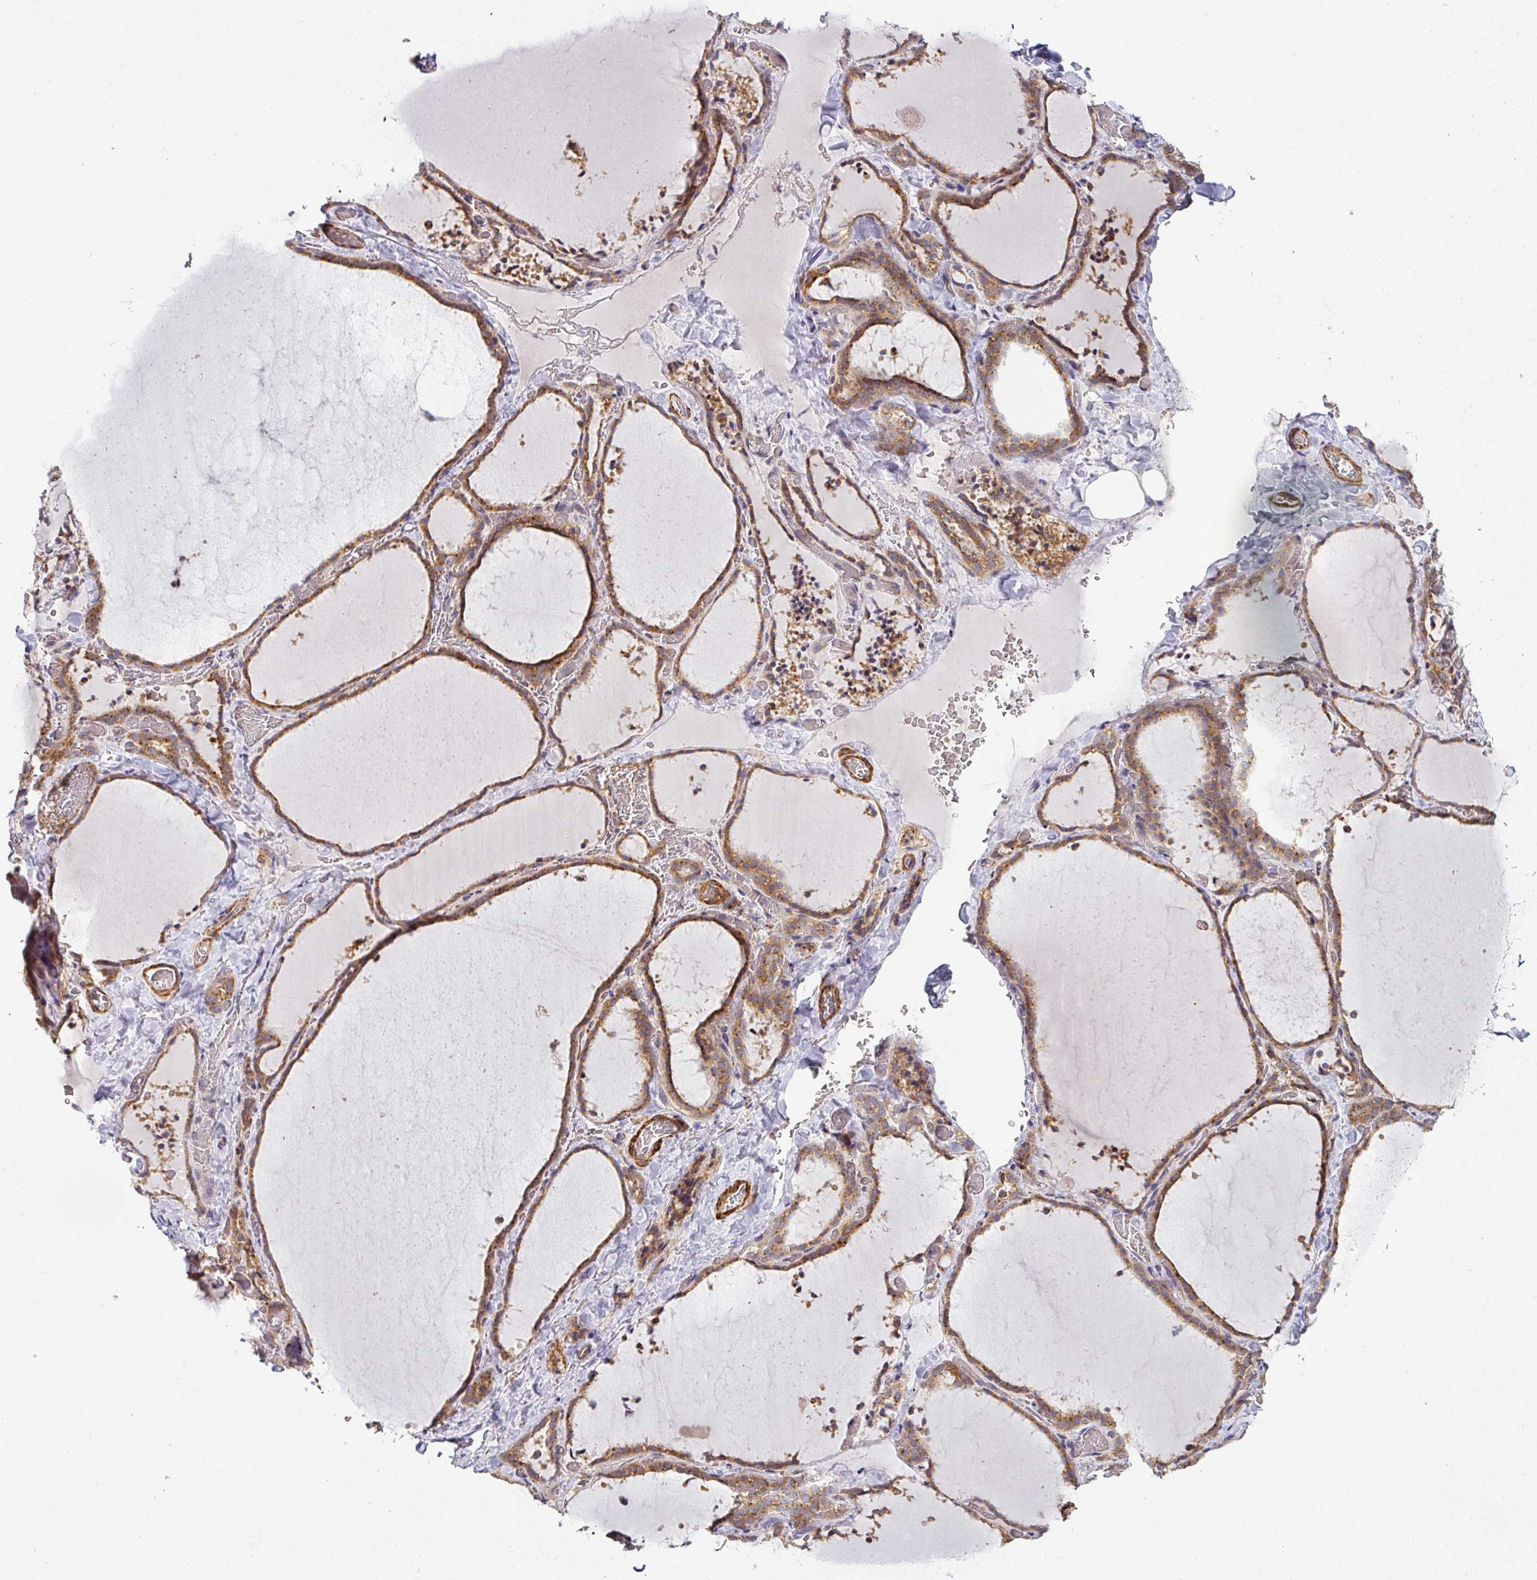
{"staining": {"intensity": "moderate", "quantity": ">75%", "location": "cytoplasmic/membranous"}, "tissue": "thyroid gland", "cell_type": "Glandular cells", "image_type": "normal", "snomed": [{"axis": "morphology", "description": "Normal tissue, NOS"}, {"axis": "topography", "description": "Thyroid gland"}], "caption": "Glandular cells exhibit moderate cytoplasmic/membranous staining in about >75% of cells in benign thyroid gland.", "gene": "ZNF268", "patient": {"sex": "female", "age": 22}}